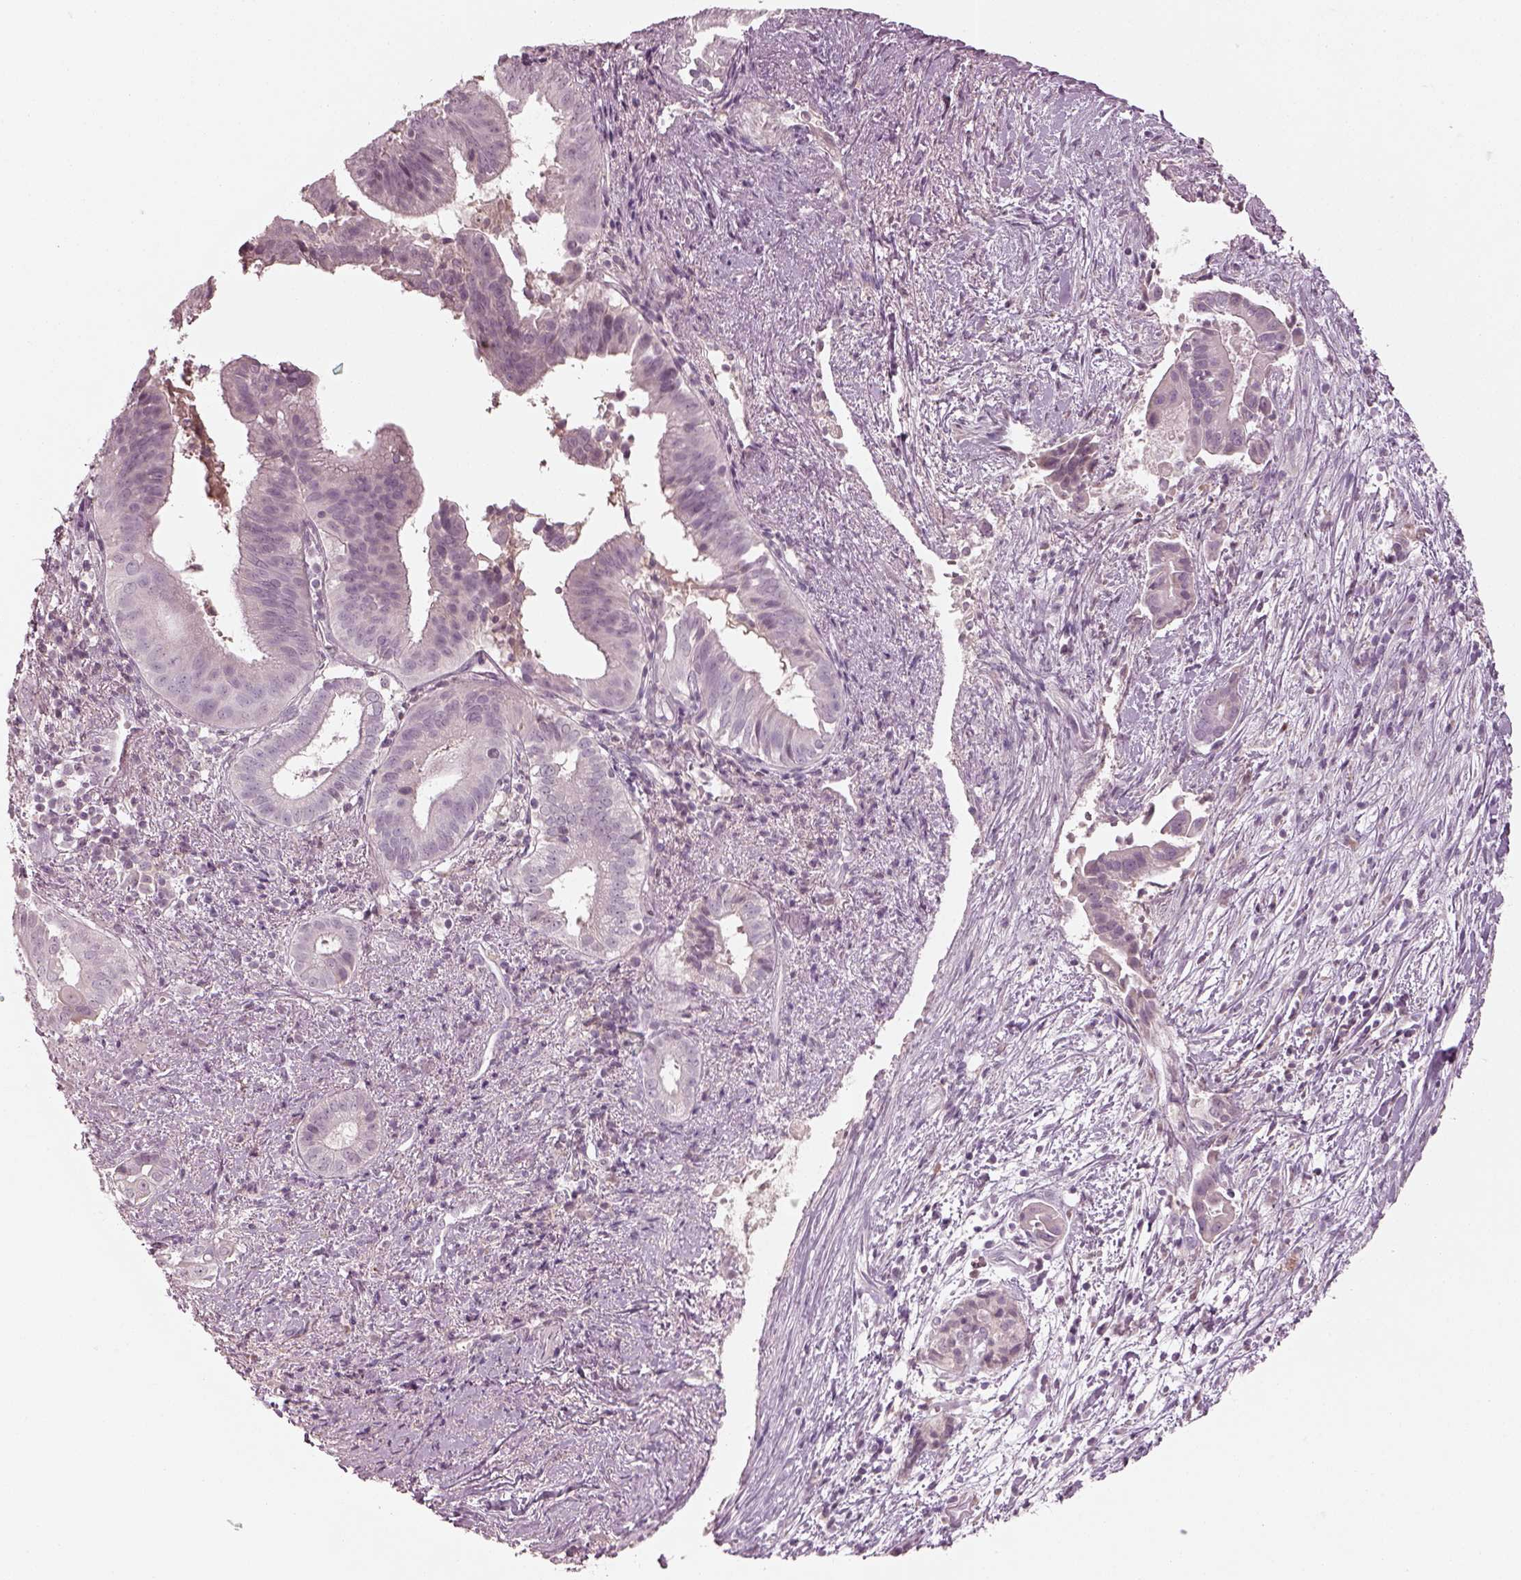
{"staining": {"intensity": "negative", "quantity": "none", "location": "none"}, "tissue": "pancreatic cancer", "cell_type": "Tumor cells", "image_type": "cancer", "snomed": [{"axis": "morphology", "description": "Adenocarcinoma, NOS"}, {"axis": "topography", "description": "Pancreas"}], "caption": "Immunohistochemistry micrograph of human adenocarcinoma (pancreatic) stained for a protein (brown), which shows no expression in tumor cells.", "gene": "SPATA6L", "patient": {"sex": "male", "age": 61}}